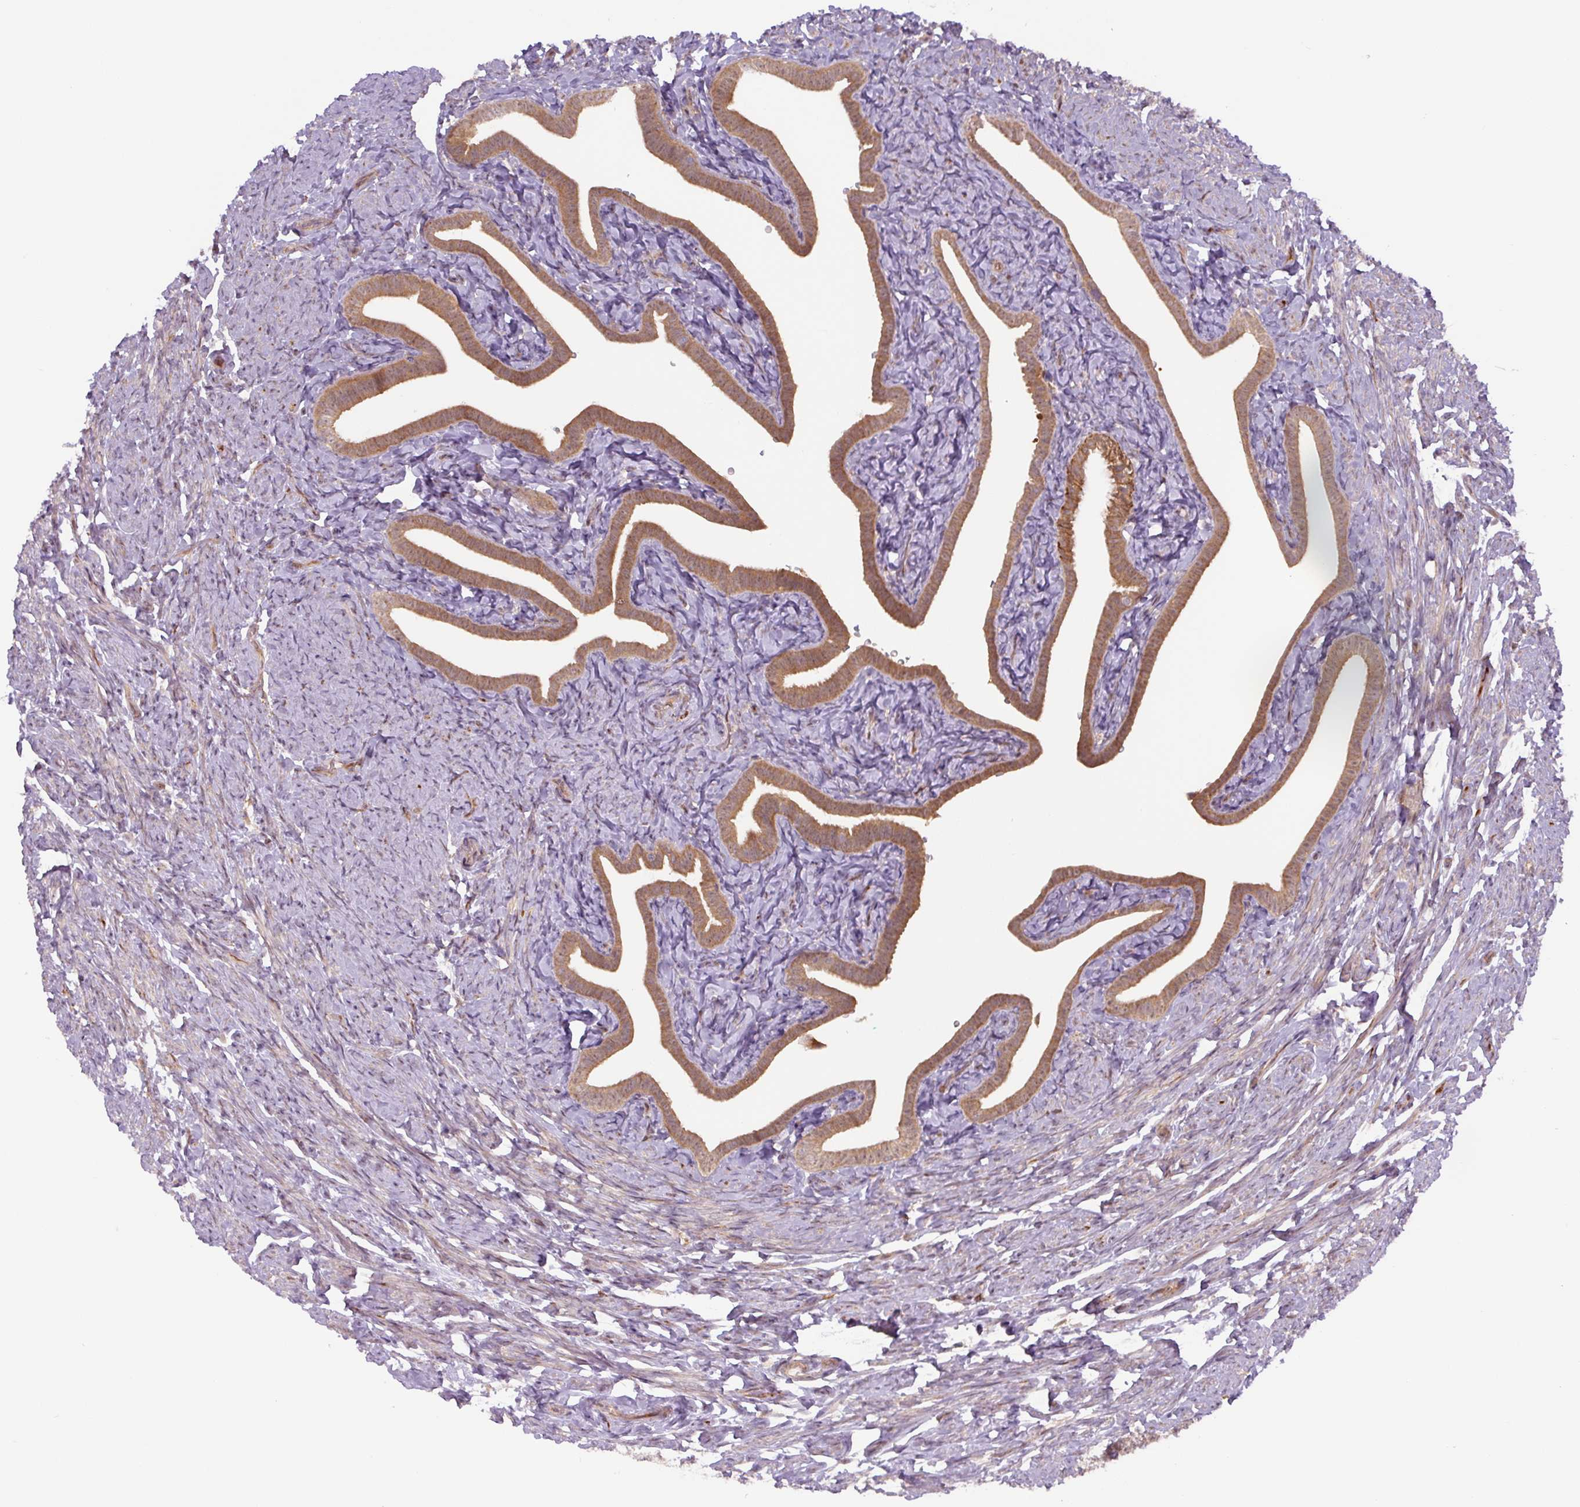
{"staining": {"intensity": "moderate", "quantity": ">75%", "location": "cytoplasmic/membranous"}, "tissue": "fallopian tube", "cell_type": "Glandular cells", "image_type": "normal", "snomed": [{"axis": "morphology", "description": "Normal tissue, NOS"}, {"axis": "topography", "description": "Fallopian tube"}], "caption": "Protein staining displays moderate cytoplasmic/membranous expression in about >75% of glandular cells in normal fallopian tube. (DAB (3,3'-diaminobenzidine) IHC with brightfield microscopy, high magnification).", "gene": "ZSWIM7", "patient": {"sex": "female", "age": 69}}